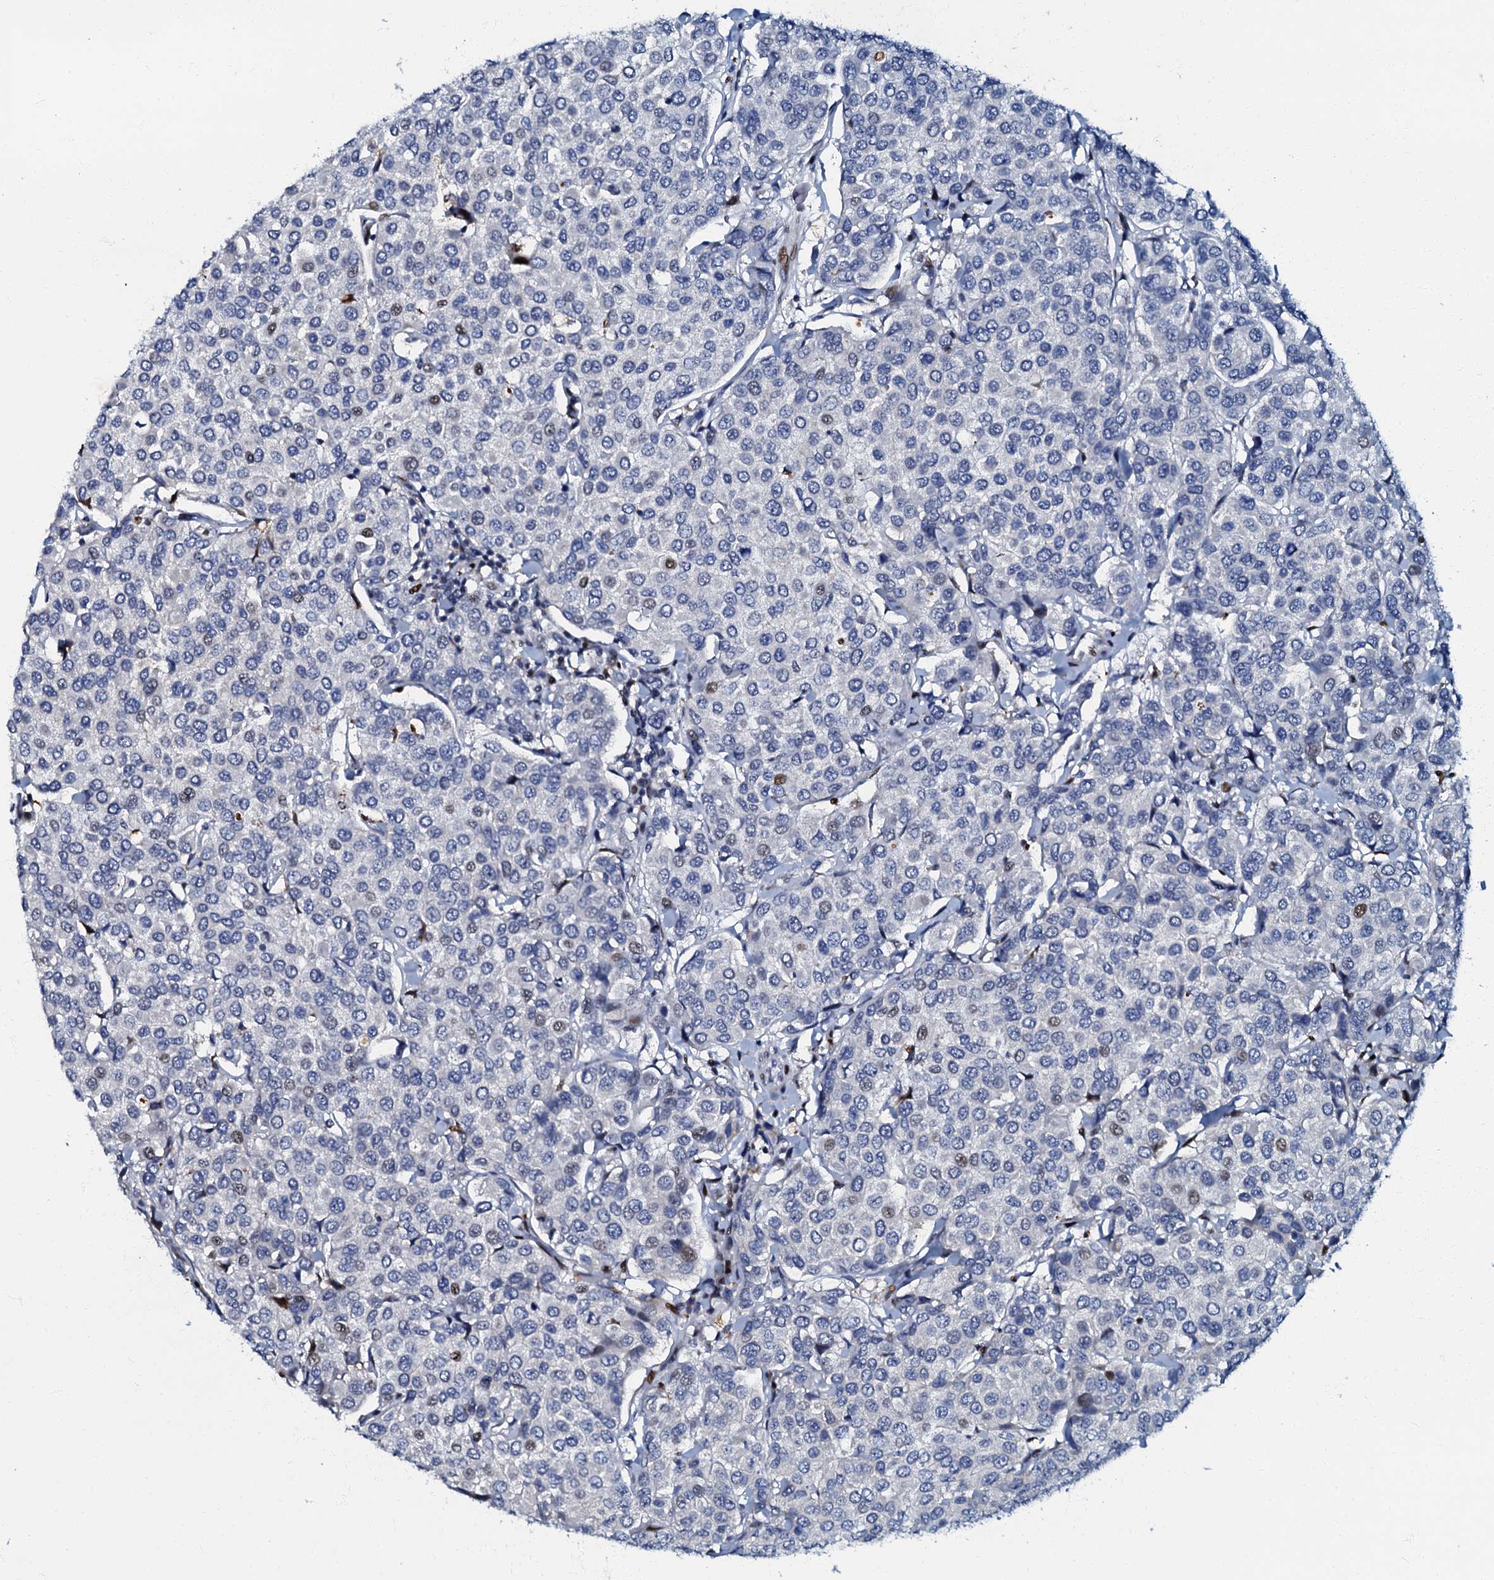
{"staining": {"intensity": "weak", "quantity": "<25%", "location": "nuclear"}, "tissue": "breast cancer", "cell_type": "Tumor cells", "image_type": "cancer", "snomed": [{"axis": "morphology", "description": "Duct carcinoma"}, {"axis": "topography", "description": "Breast"}], "caption": "IHC micrograph of human breast invasive ductal carcinoma stained for a protein (brown), which displays no staining in tumor cells.", "gene": "MFSD5", "patient": {"sex": "female", "age": 55}}